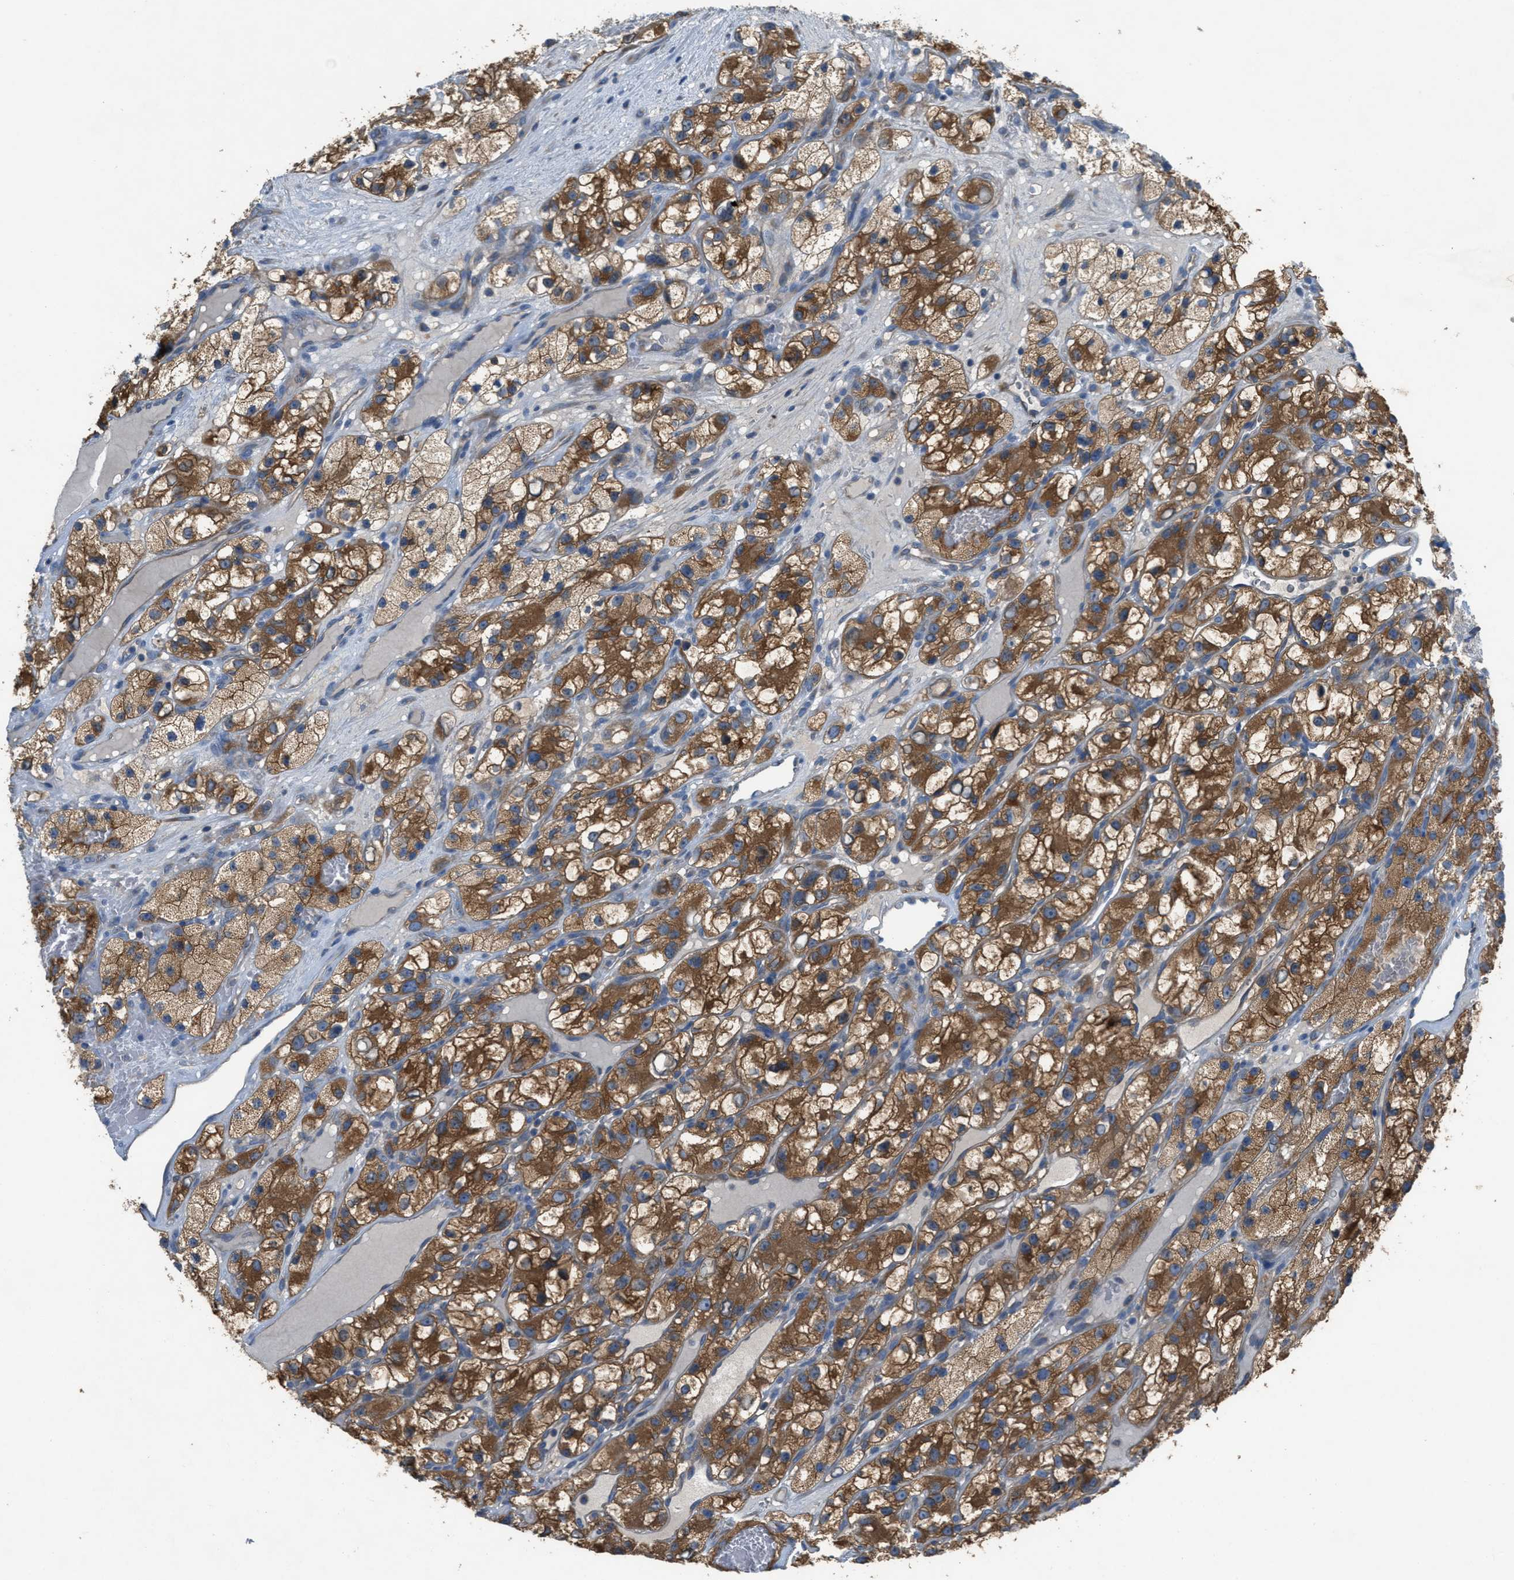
{"staining": {"intensity": "strong", "quantity": "25%-75%", "location": "cytoplasmic/membranous"}, "tissue": "renal cancer", "cell_type": "Tumor cells", "image_type": "cancer", "snomed": [{"axis": "morphology", "description": "Adenocarcinoma, NOS"}, {"axis": "topography", "description": "Kidney"}], "caption": "Human renal cancer stained with a protein marker shows strong staining in tumor cells.", "gene": "UBA5", "patient": {"sex": "female", "age": 57}}